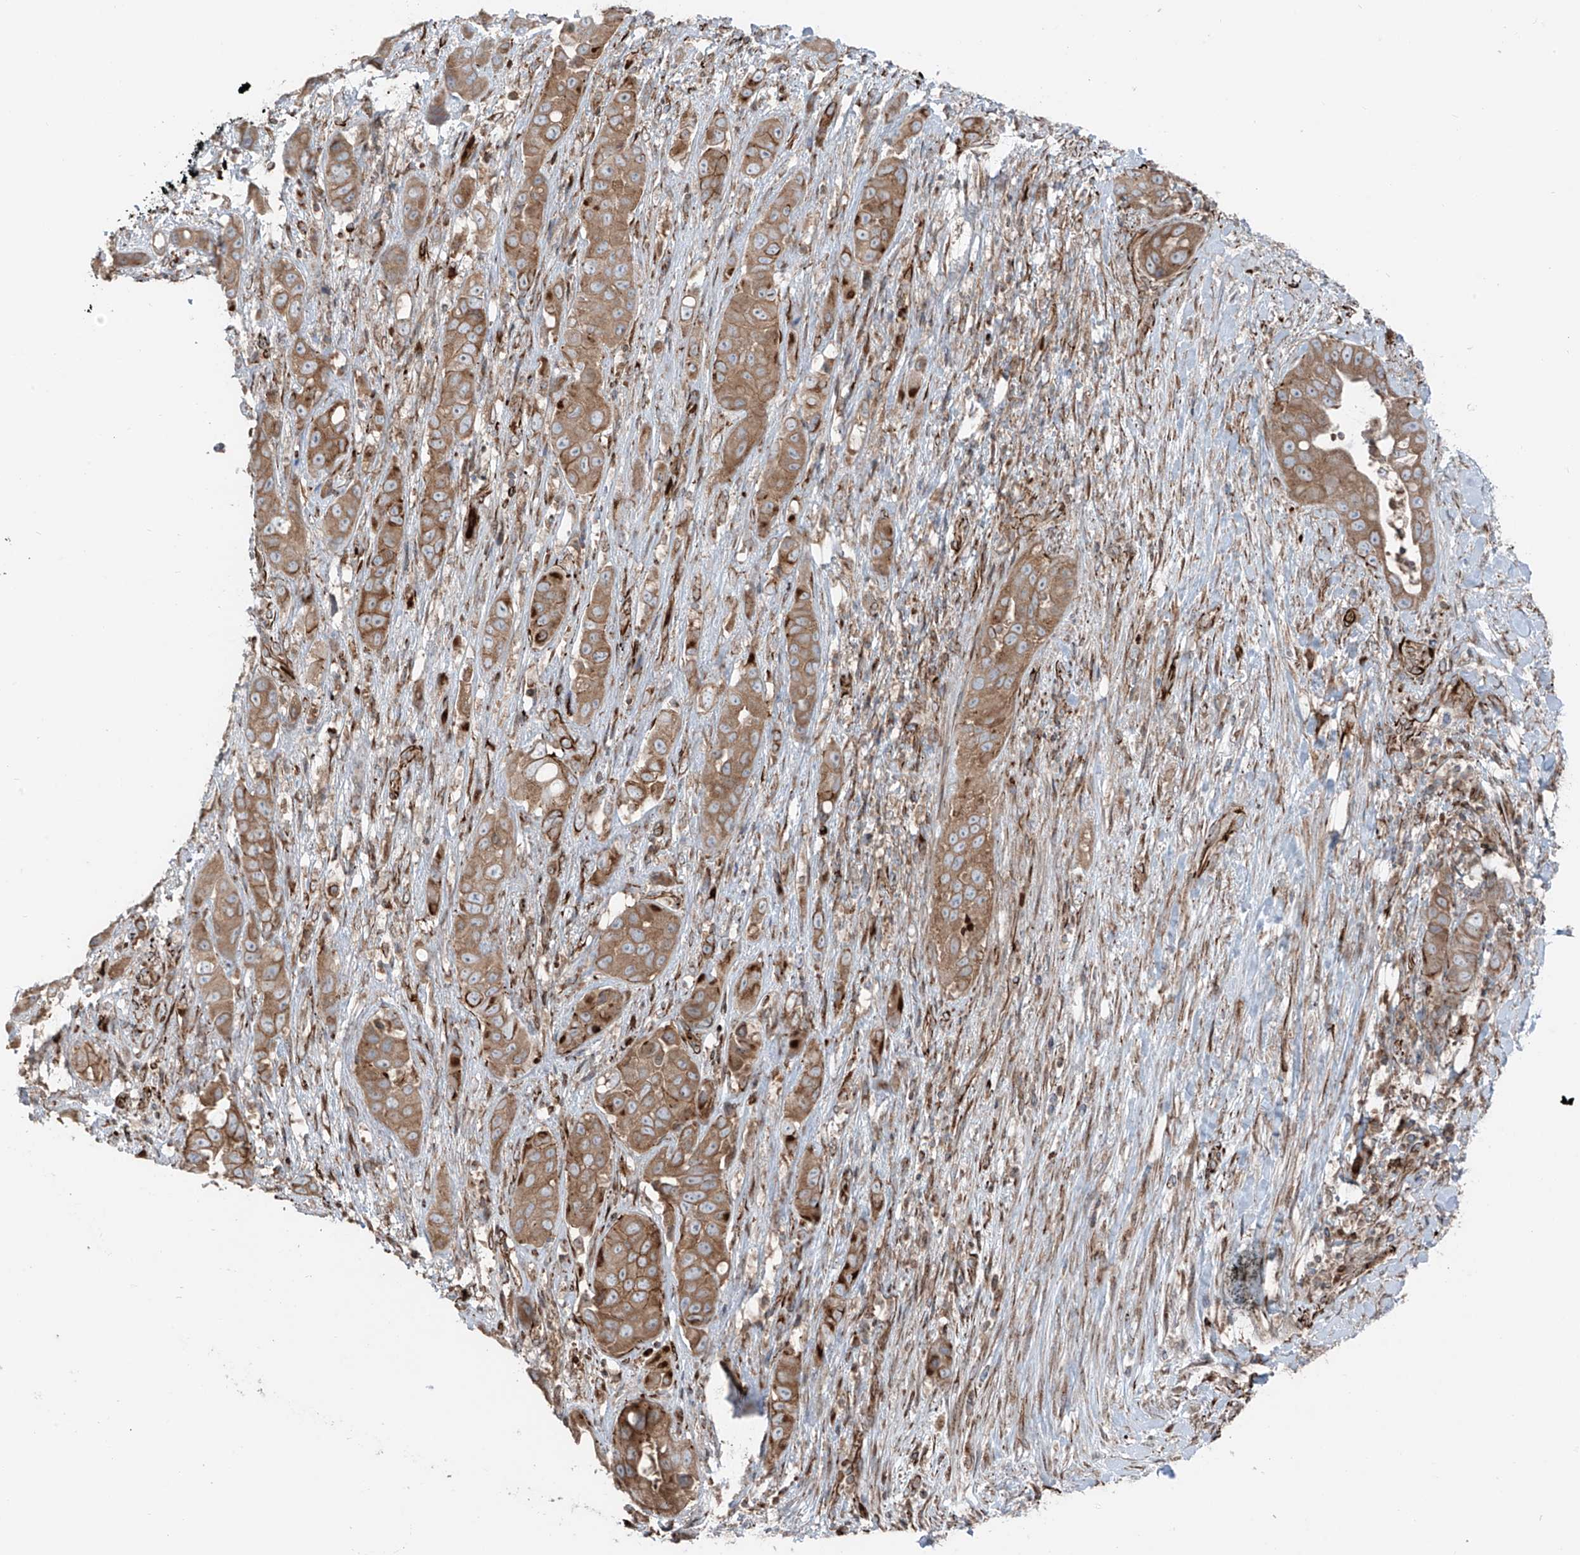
{"staining": {"intensity": "moderate", "quantity": ">75%", "location": "cytoplasmic/membranous"}, "tissue": "liver cancer", "cell_type": "Tumor cells", "image_type": "cancer", "snomed": [{"axis": "morphology", "description": "Cholangiocarcinoma"}, {"axis": "topography", "description": "Liver"}], "caption": "Protein staining exhibits moderate cytoplasmic/membranous positivity in about >75% of tumor cells in liver cholangiocarcinoma.", "gene": "ERLEC1", "patient": {"sex": "female", "age": 52}}